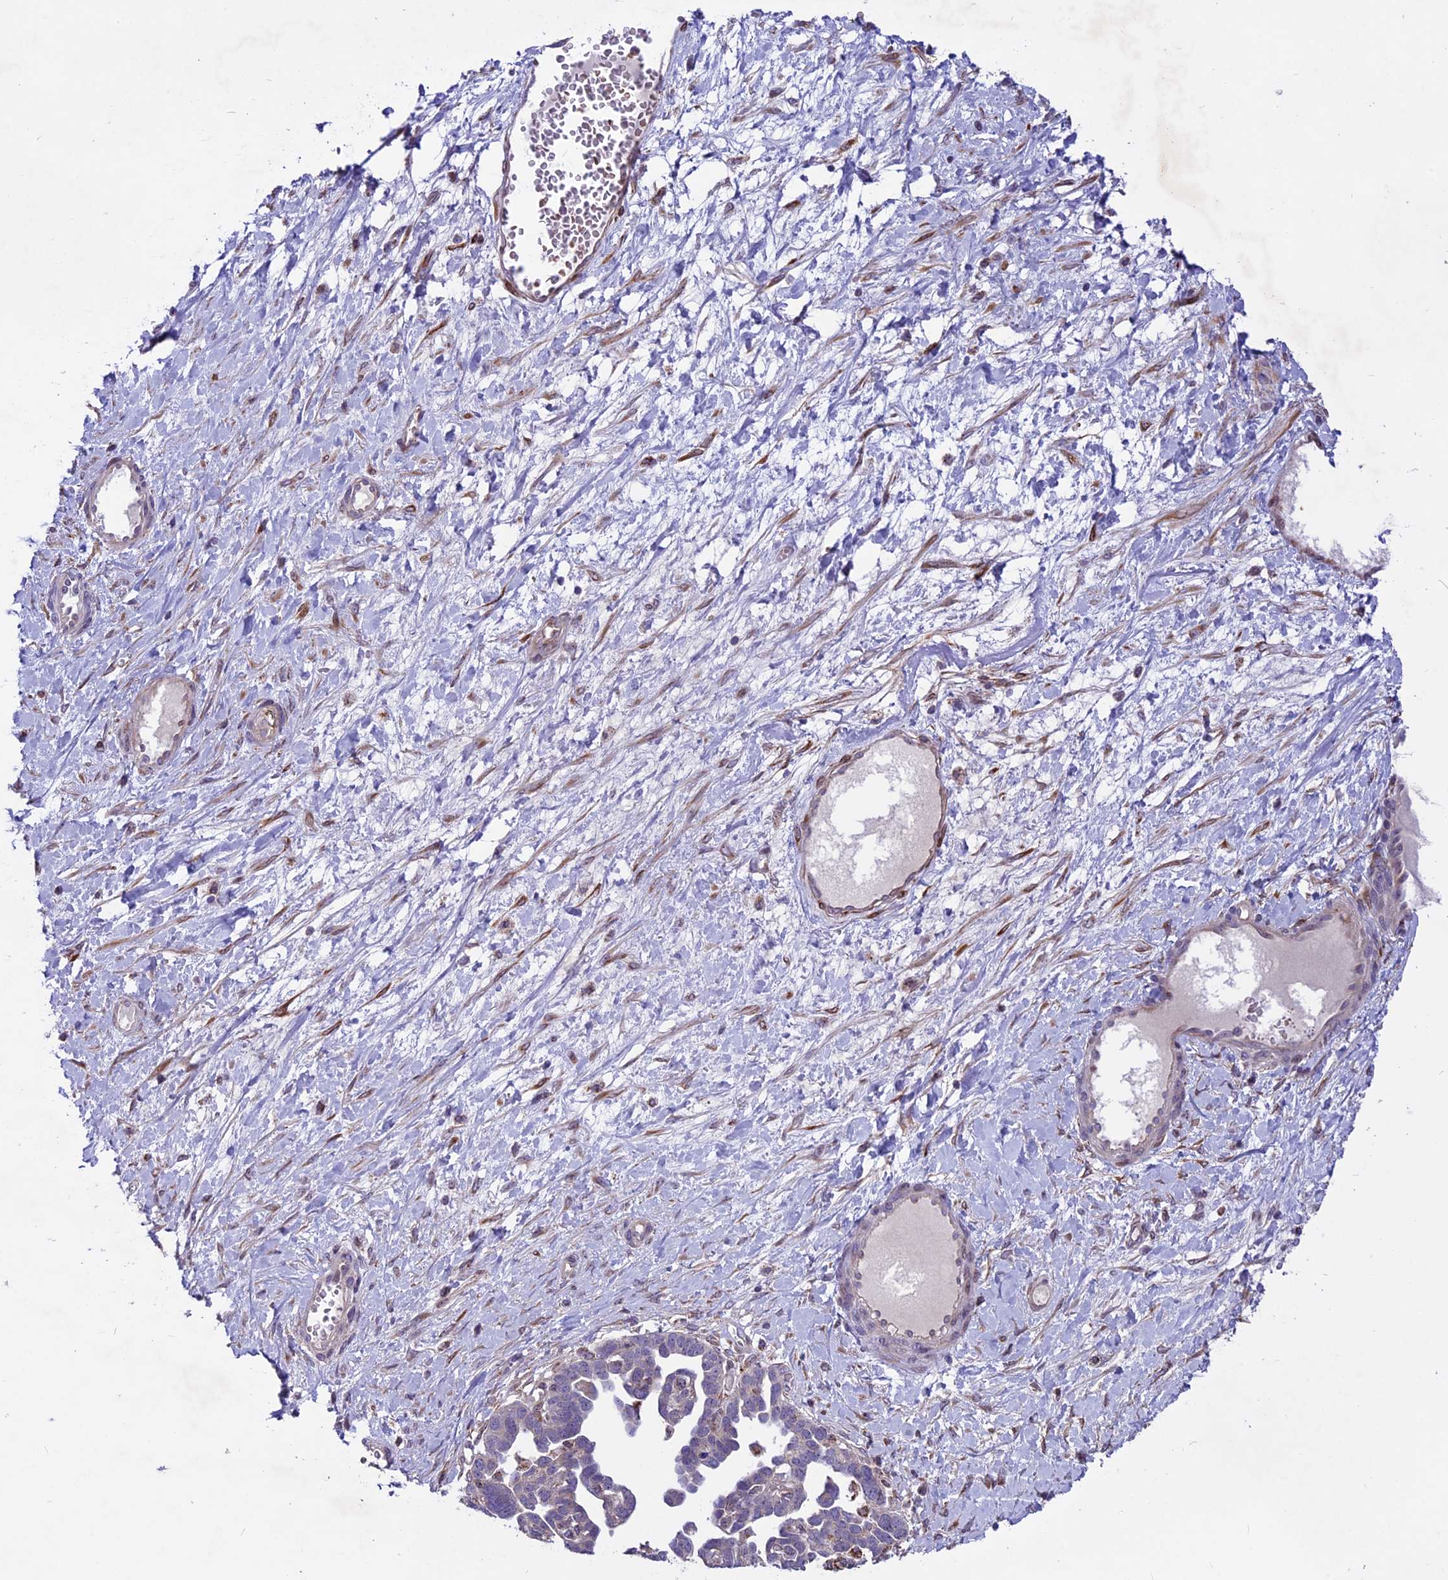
{"staining": {"intensity": "weak", "quantity": "25%-75%", "location": "cytoplasmic/membranous"}, "tissue": "ovarian cancer", "cell_type": "Tumor cells", "image_type": "cancer", "snomed": [{"axis": "morphology", "description": "Cystadenocarcinoma, serous, NOS"}, {"axis": "topography", "description": "Ovary"}], "caption": "Protein staining reveals weak cytoplasmic/membranous staining in approximately 25%-75% of tumor cells in serous cystadenocarcinoma (ovarian).", "gene": "MIEF2", "patient": {"sex": "female", "age": 54}}